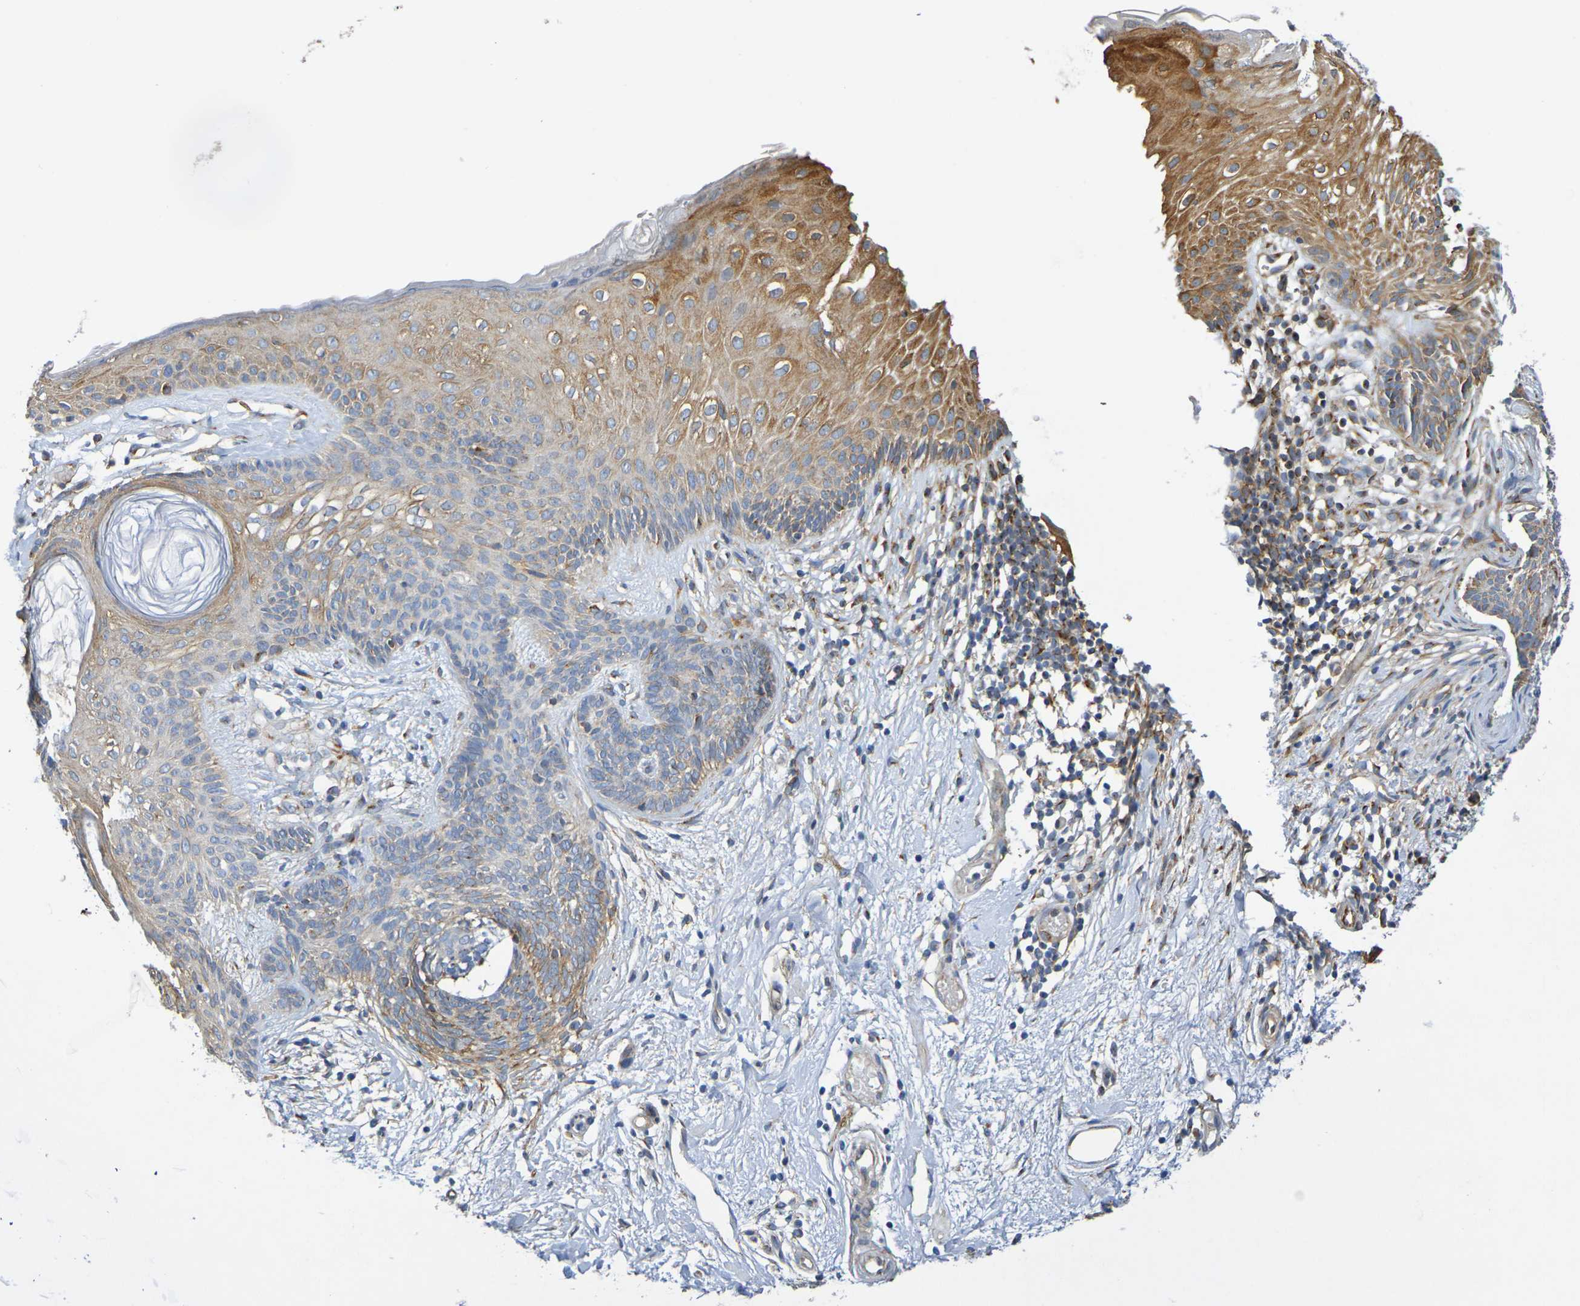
{"staining": {"intensity": "weak", "quantity": "<25%", "location": "cytoplasmic/membranous"}, "tissue": "skin cancer", "cell_type": "Tumor cells", "image_type": "cancer", "snomed": [{"axis": "morphology", "description": "Developmental malformation"}, {"axis": "morphology", "description": "Basal cell carcinoma"}, {"axis": "topography", "description": "Skin"}], "caption": "Immunohistochemistry (IHC) micrograph of human skin basal cell carcinoma stained for a protein (brown), which demonstrates no positivity in tumor cells. Nuclei are stained in blue.", "gene": "DCP2", "patient": {"sex": "female", "age": 62}}